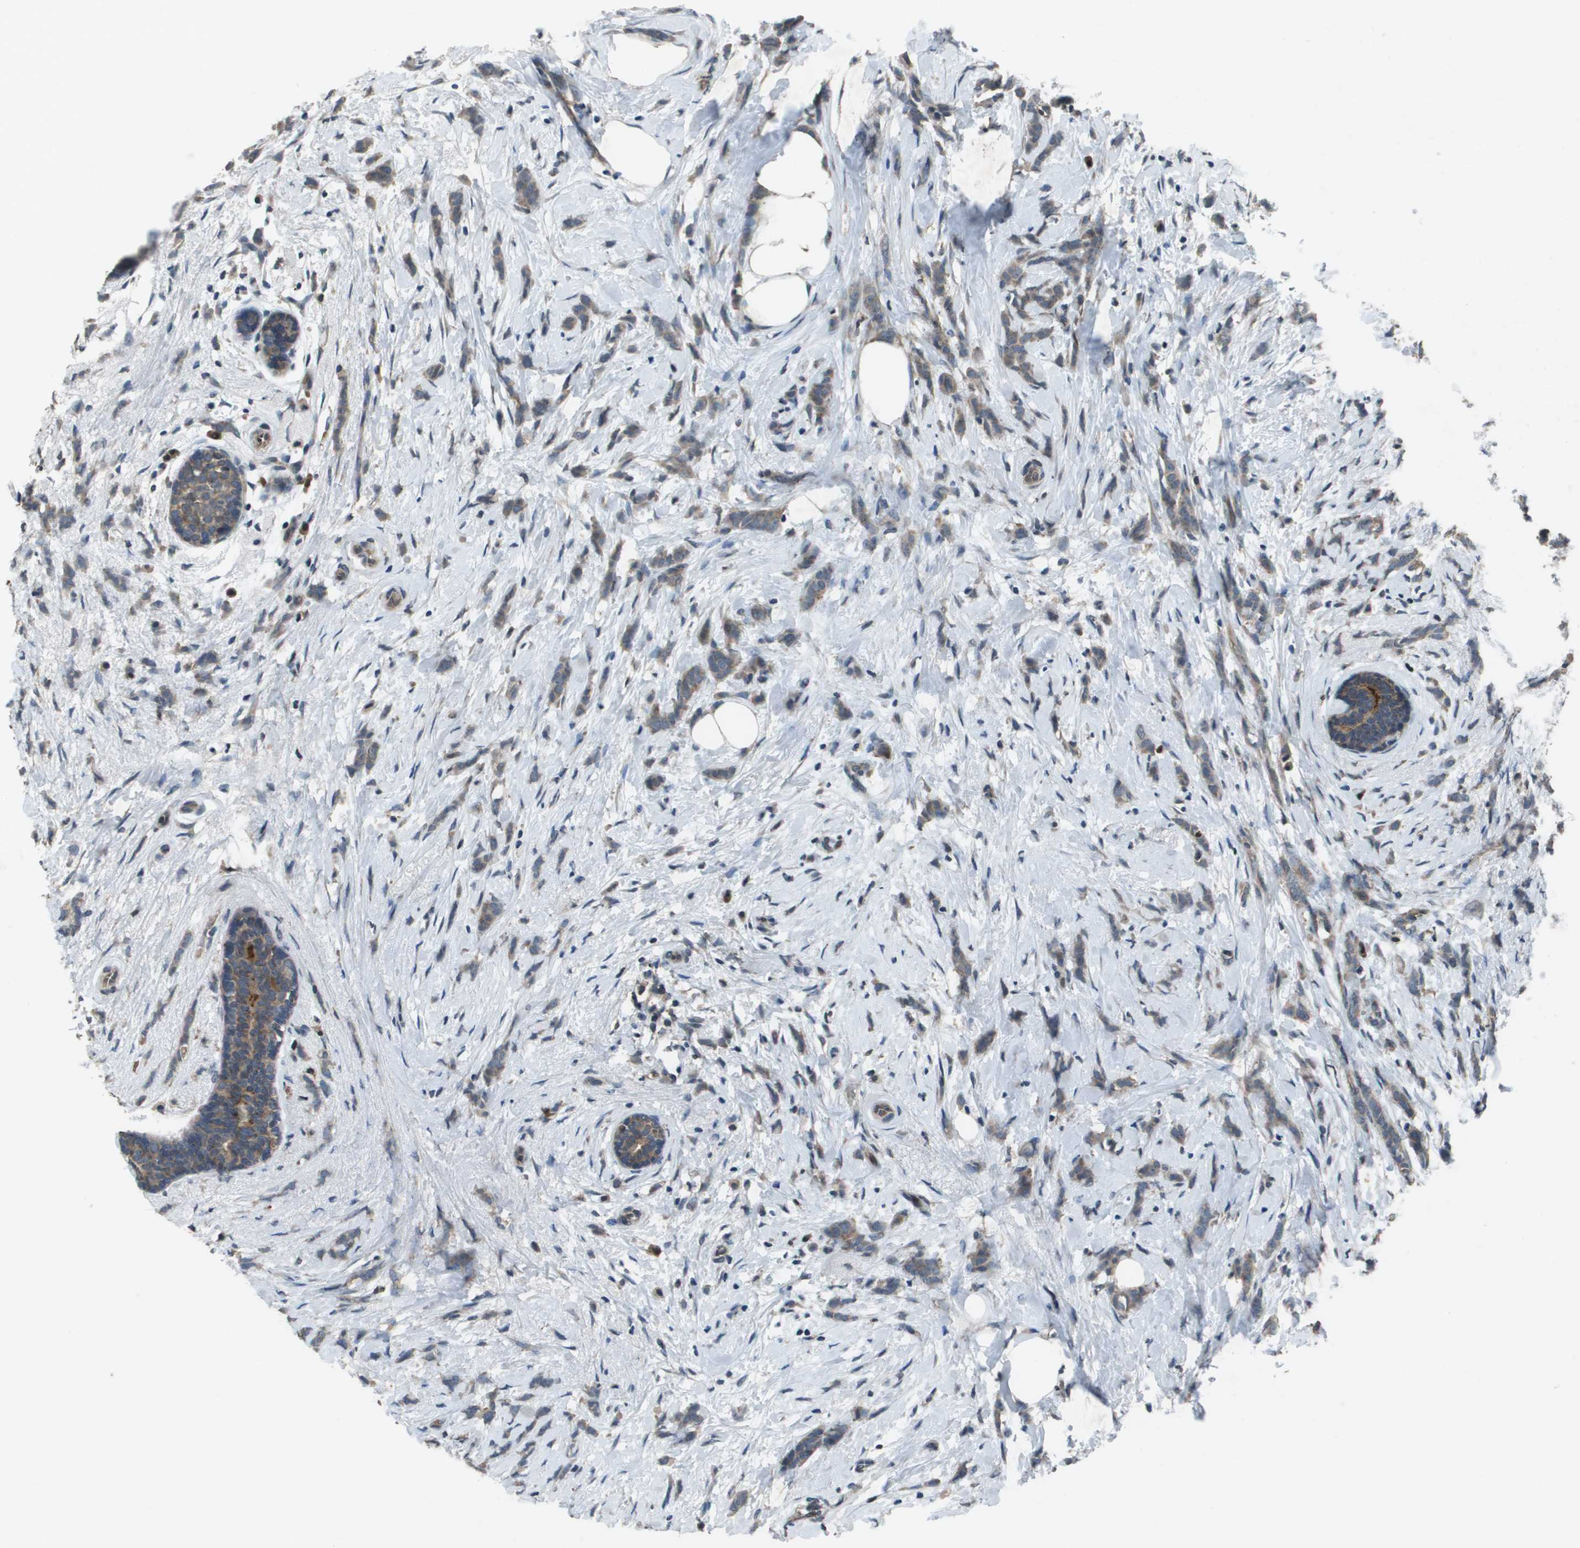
{"staining": {"intensity": "weak", "quantity": ">75%", "location": "cytoplasmic/membranous"}, "tissue": "breast cancer", "cell_type": "Tumor cells", "image_type": "cancer", "snomed": [{"axis": "morphology", "description": "Lobular carcinoma, in situ"}, {"axis": "morphology", "description": "Lobular carcinoma"}, {"axis": "topography", "description": "Breast"}], "caption": "The immunohistochemical stain labels weak cytoplasmic/membranous expression in tumor cells of breast cancer (lobular carcinoma in situ) tissue.", "gene": "GOSR2", "patient": {"sex": "female", "age": 41}}